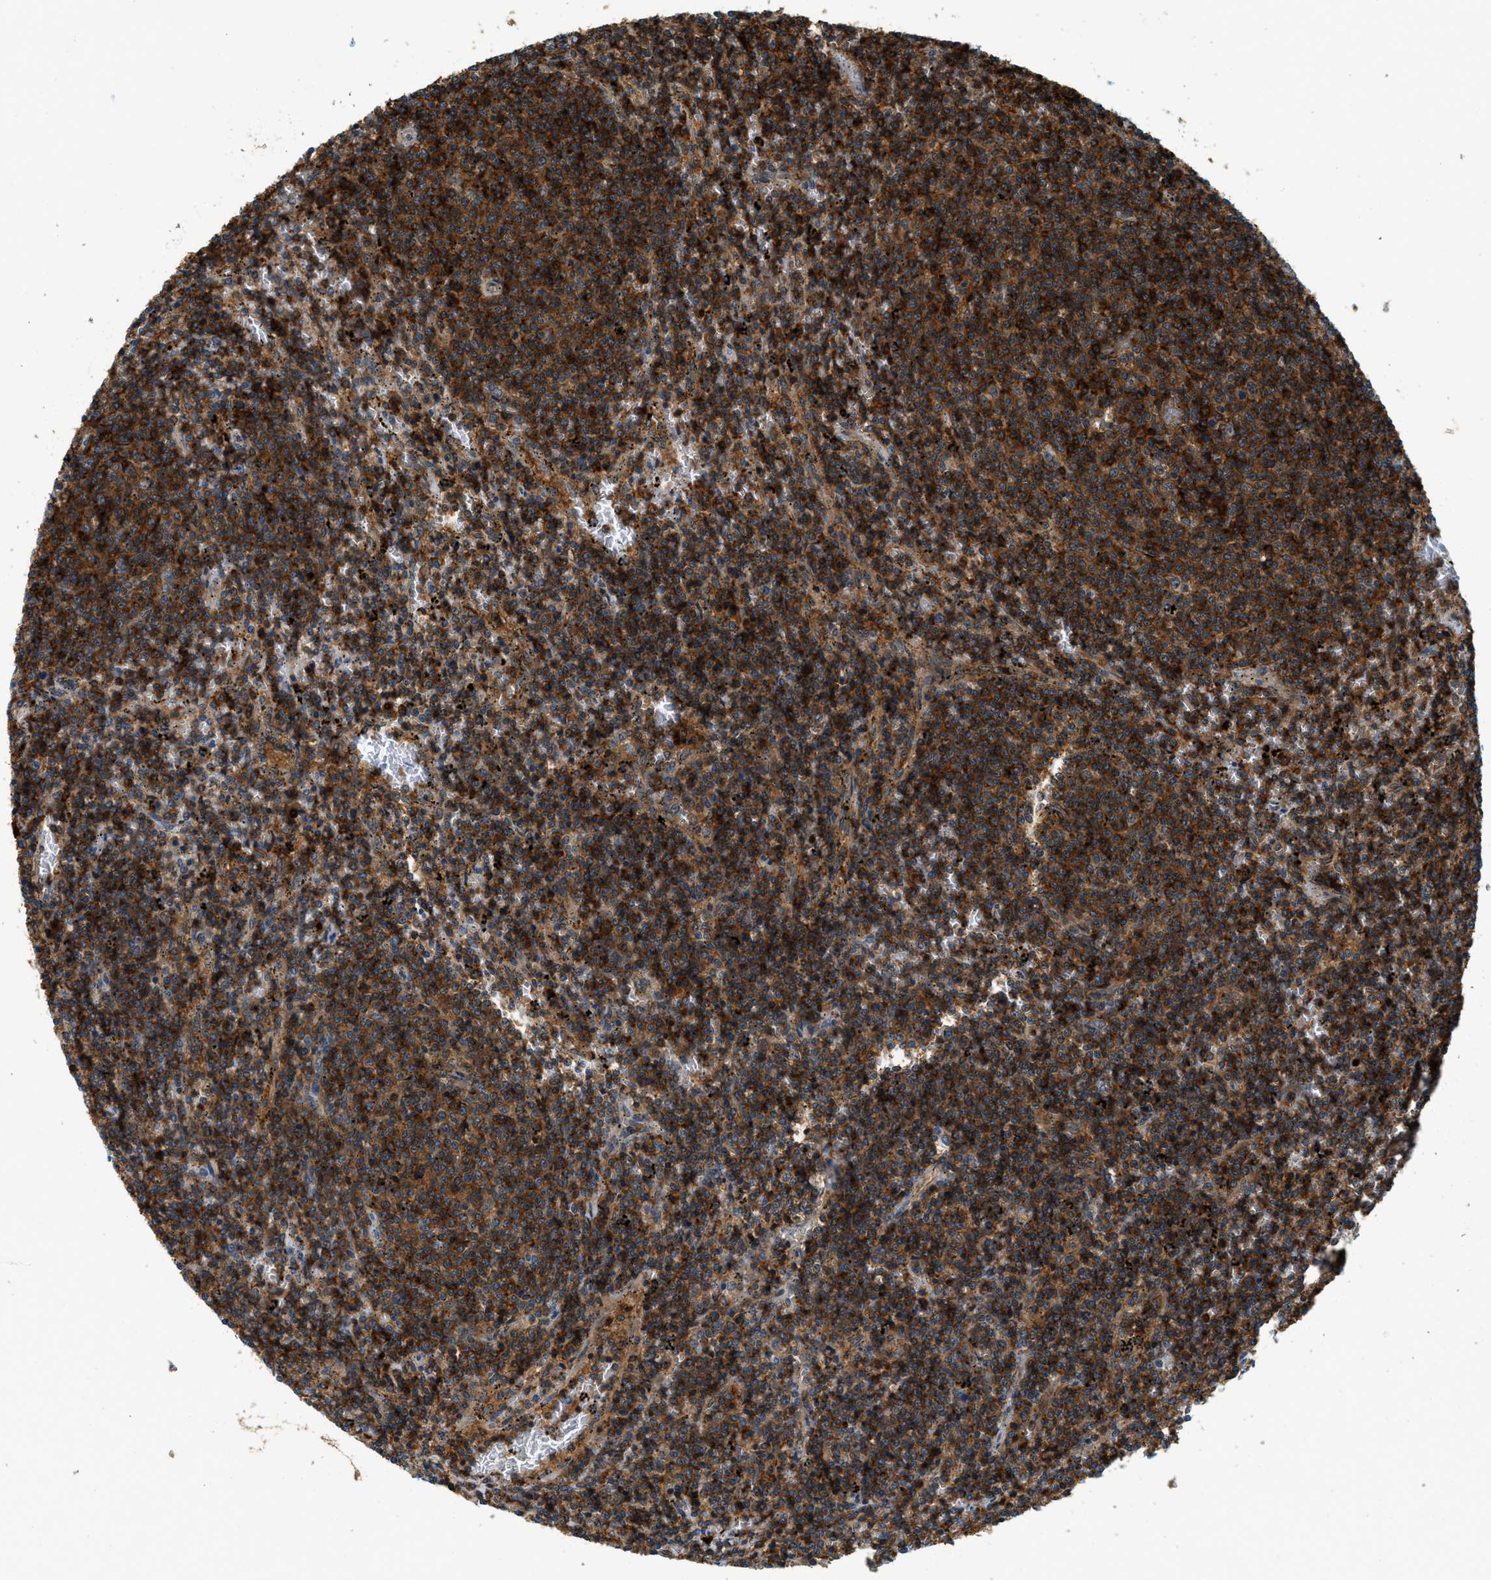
{"staining": {"intensity": "strong", "quantity": ">75%", "location": "cytoplasmic/membranous"}, "tissue": "lymphoma", "cell_type": "Tumor cells", "image_type": "cancer", "snomed": [{"axis": "morphology", "description": "Malignant lymphoma, non-Hodgkin's type, Low grade"}, {"axis": "topography", "description": "Spleen"}], "caption": "Immunohistochemical staining of human lymphoma exhibits high levels of strong cytoplasmic/membranous expression in approximately >75% of tumor cells.", "gene": "GMPPB", "patient": {"sex": "female", "age": 50}}